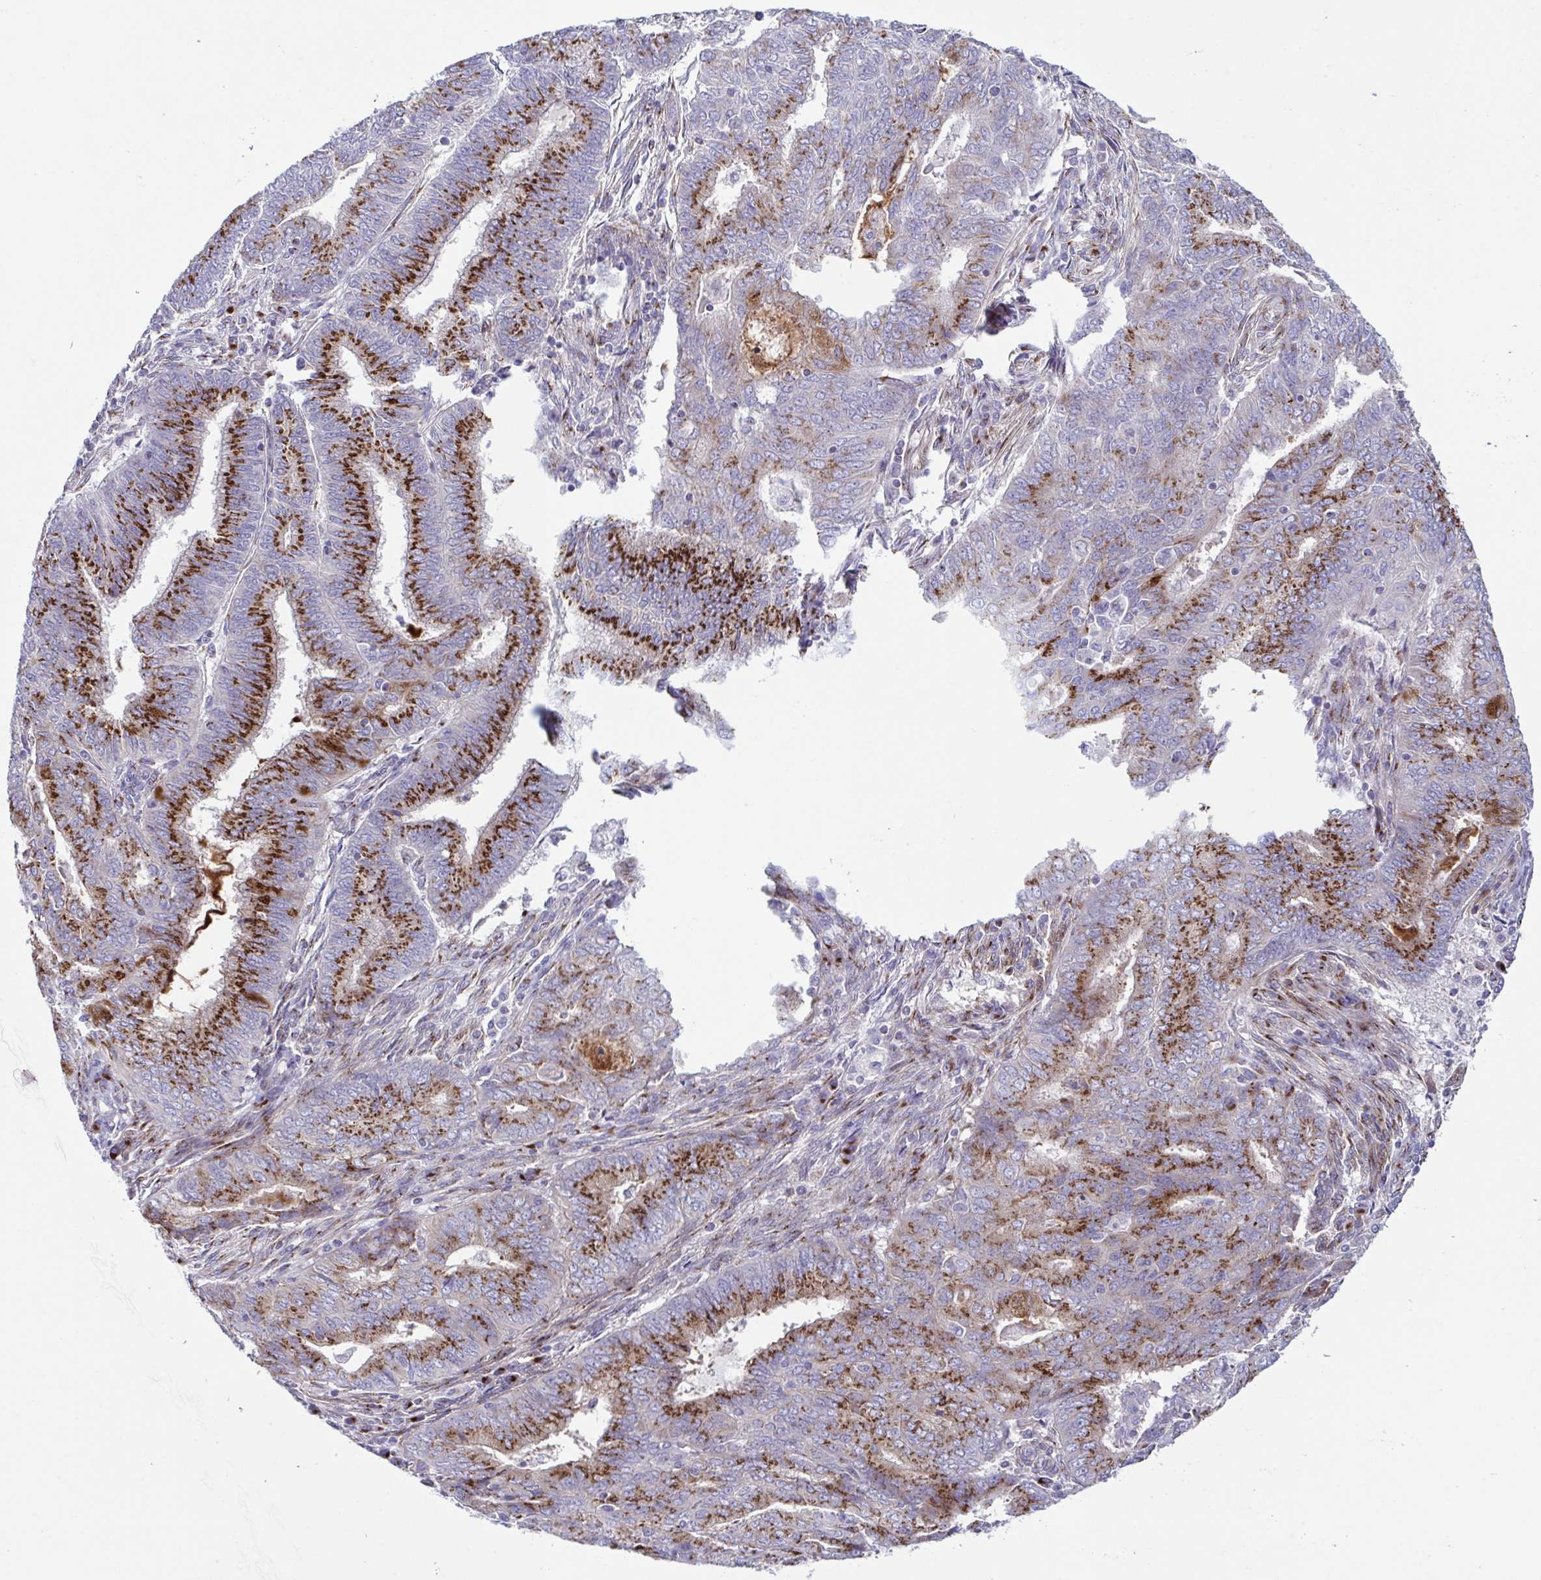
{"staining": {"intensity": "strong", "quantity": "25%-75%", "location": "cytoplasmic/membranous"}, "tissue": "endometrial cancer", "cell_type": "Tumor cells", "image_type": "cancer", "snomed": [{"axis": "morphology", "description": "Adenocarcinoma, NOS"}, {"axis": "topography", "description": "Endometrium"}], "caption": "Immunohistochemistry (IHC) micrograph of endometrial cancer (adenocarcinoma) stained for a protein (brown), which displays high levels of strong cytoplasmic/membranous positivity in about 25%-75% of tumor cells.", "gene": "COL17A1", "patient": {"sex": "female", "age": 62}}